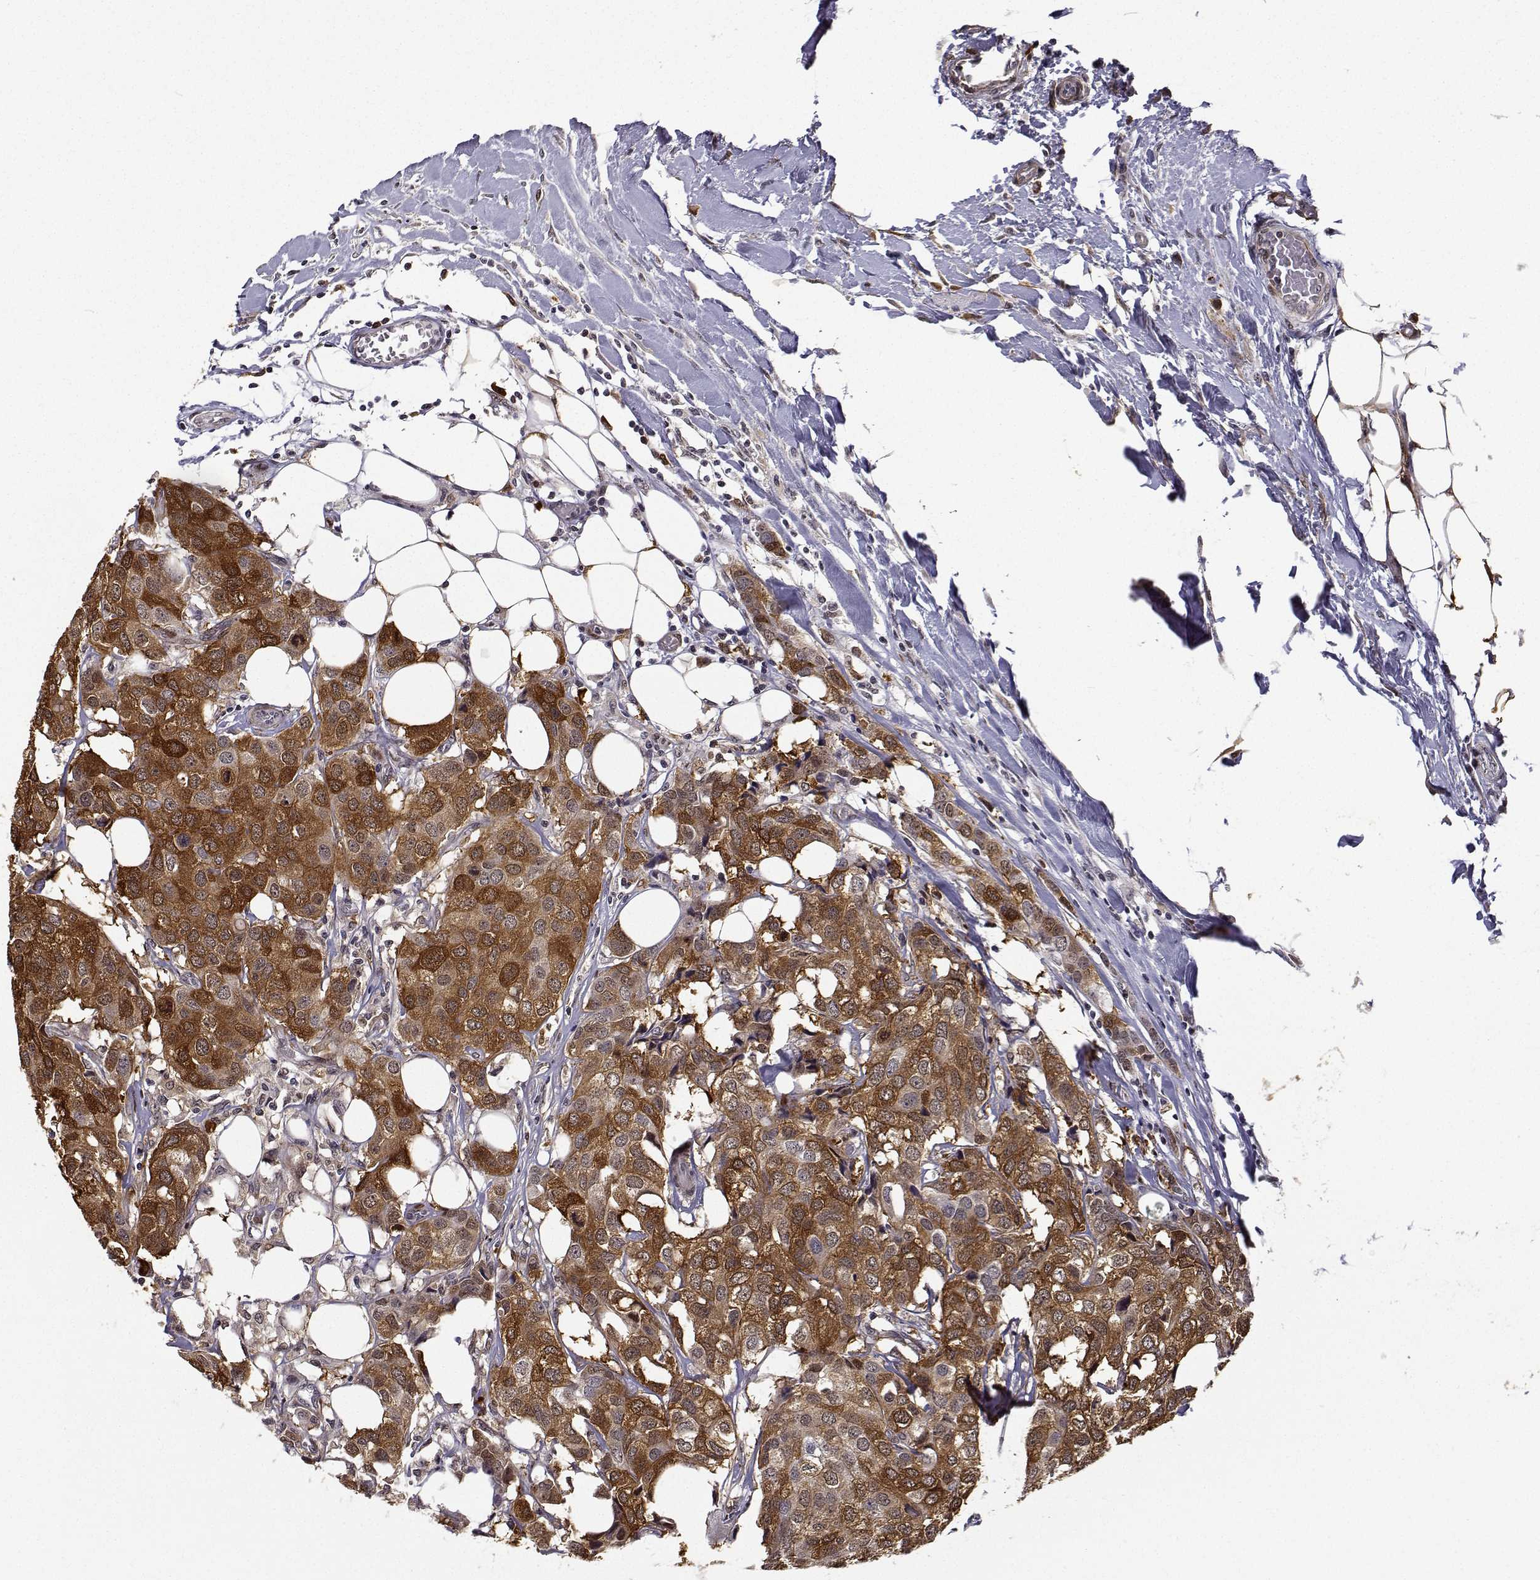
{"staining": {"intensity": "moderate", "quantity": ">75%", "location": "cytoplasmic/membranous"}, "tissue": "breast cancer", "cell_type": "Tumor cells", "image_type": "cancer", "snomed": [{"axis": "morphology", "description": "Duct carcinoma"}, {"axis": "topography", "description": "Breast"}], "caption": "IHC histopathology image of neoplastic tissue: human intraductal carcinoma (breast) stained using immunohistochemistry (IHC) reveals medium levels of moderate protein expression localized specifically in the cytoplasmic/membranous of tumor cells, appearing as a cytoplasmic/membranous brown color.", "gene": "PHGDH", "patient": {"sex": "female", "age": 80}}